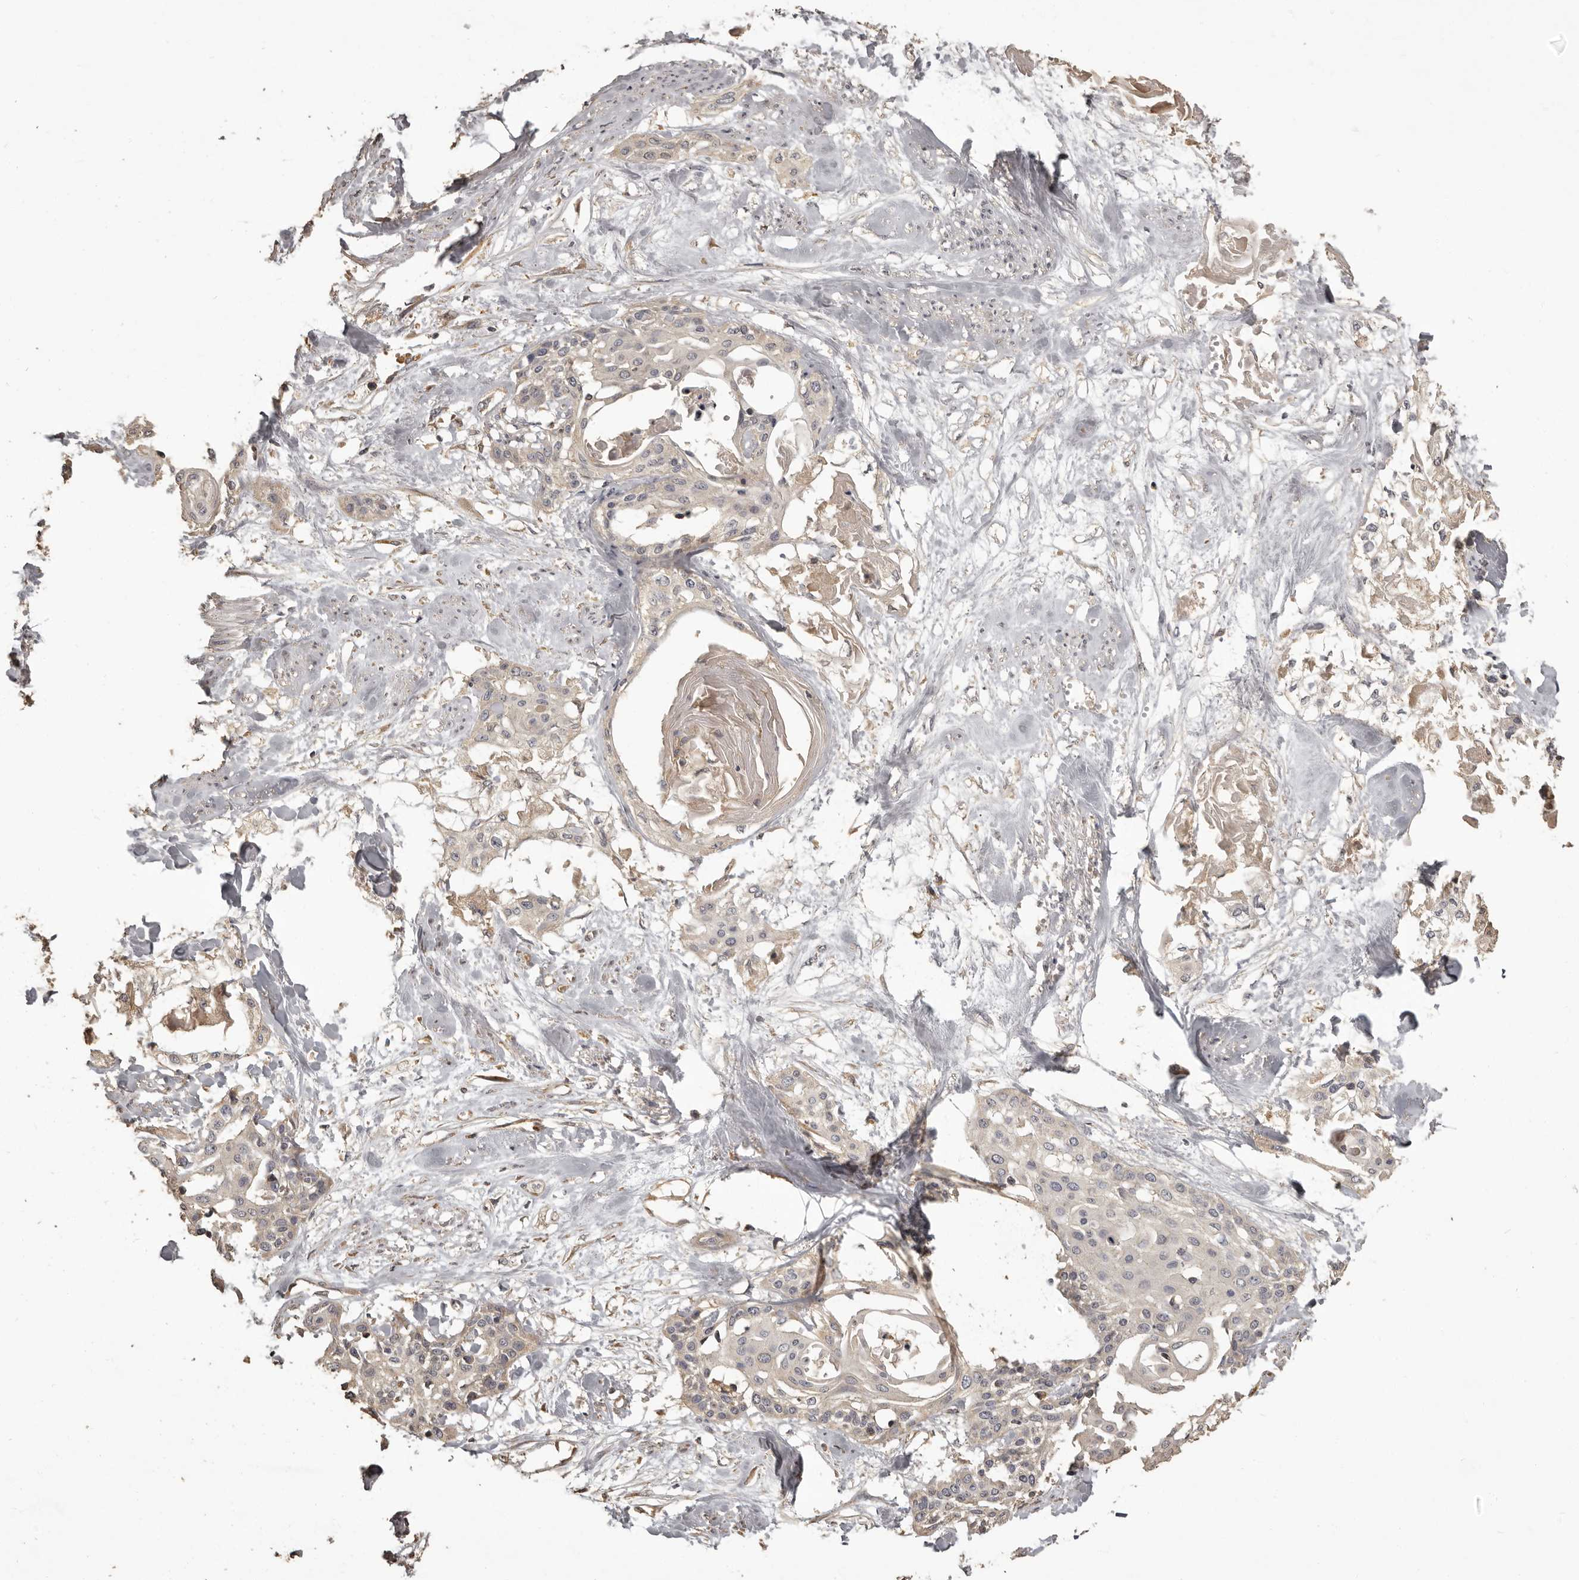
{"staining": {"intensity": "negative", "quantity": "none", "location": "none"}, "tissue": "cervical cancer", "cell_type": "Tumor cells", "image_type": "cancer", "snomed": [{"axis": "morphology", "description": "Squamous cell carcinoma, NOS"}, {"axis": "topography", "description": "Cervix"}], "caption": "DAB (3,3'-diaminobenzidine) immunohistochemical staining of cervical cancer displays no significant staining in tumor cells. (Brightfield microscopy of DAB immunohistochemistry (IHC) at high magnification).", "gene": "MGAT5", "patient": {"sex": "female", "age": 57}}